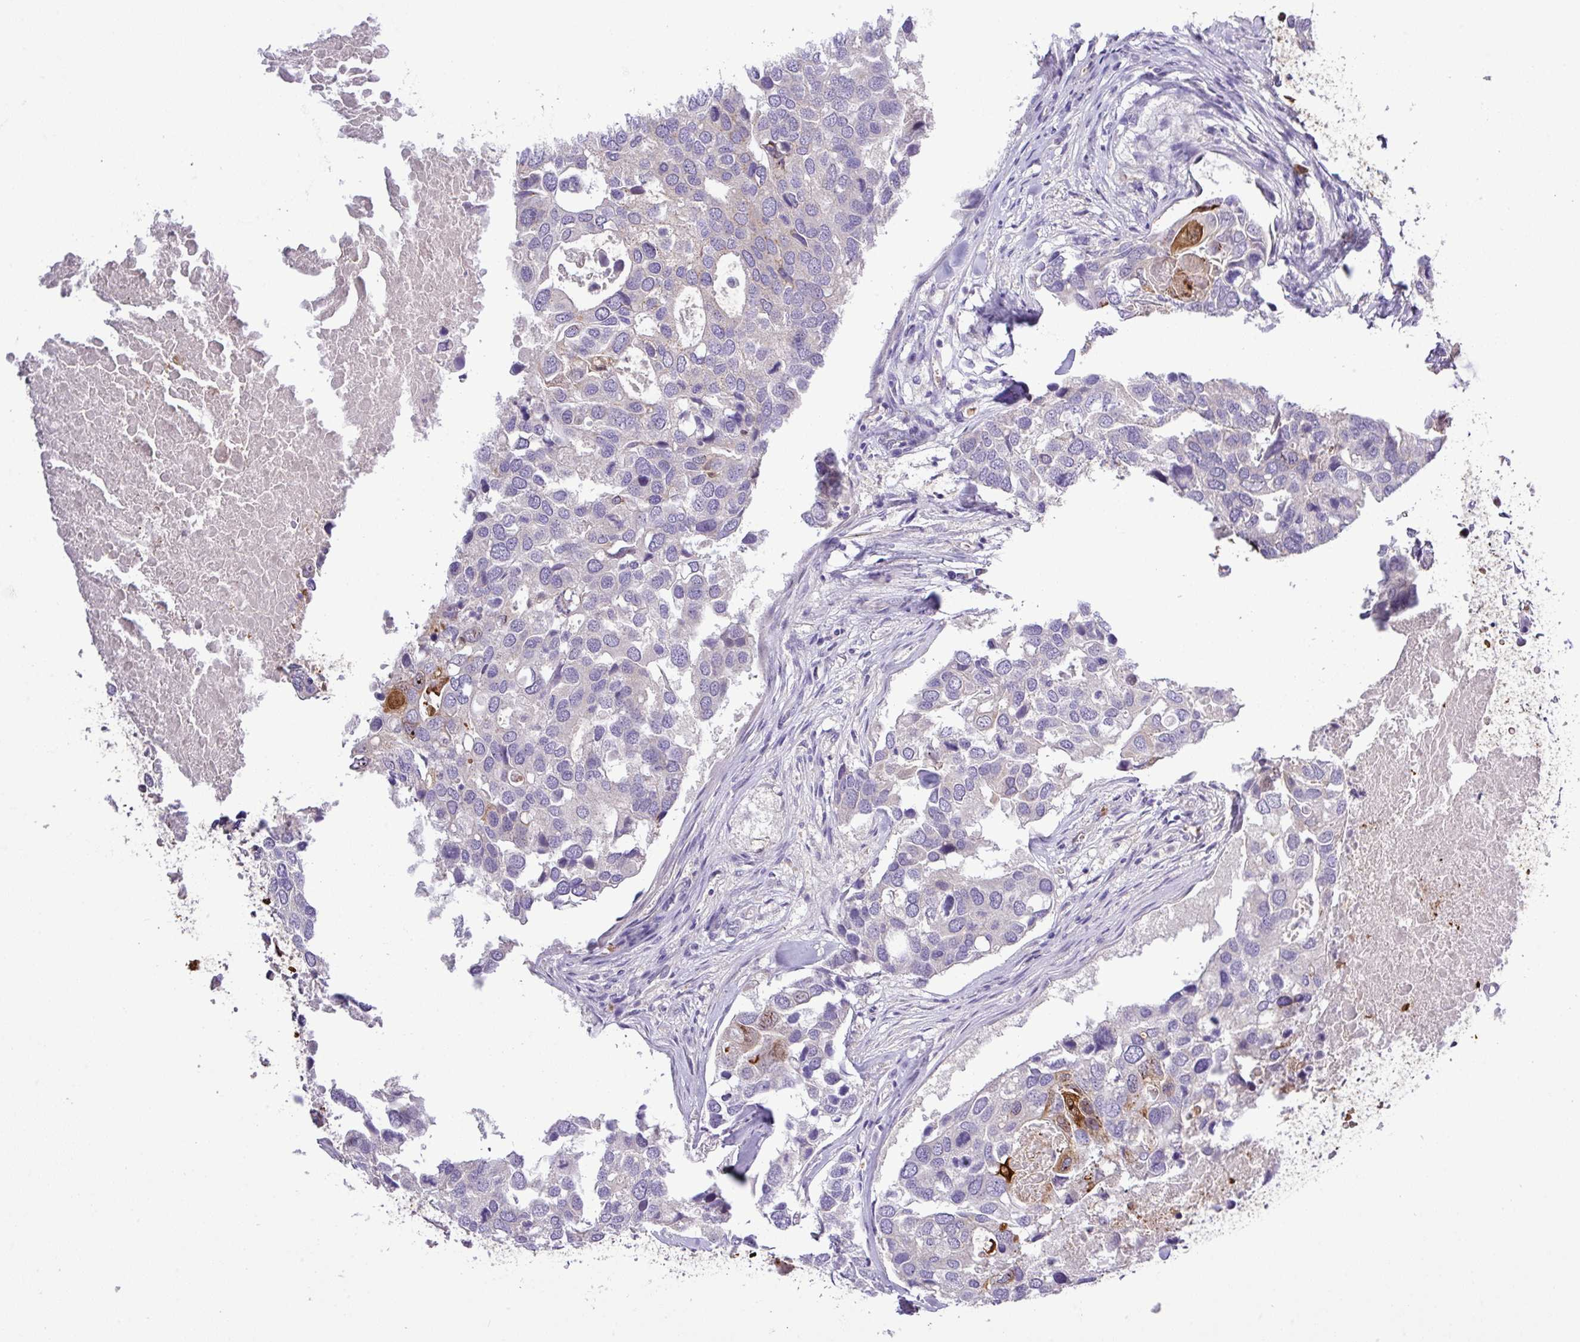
{"staining": {"intensity": "negative", "quantity": "none", "location": "none"}, "tissue": "breast cancer", "cell_type": "Tumor cells", "image_type": "cancer", "snomed": [{"axis": "morphology", "description": "Duct carcinoma"}, {"axis": "topography", "description": "Breast"}], "caption": "An immunohistochemistry (IHC) histopathology image of infiltrating ductal carcinoma (breast) is shown. There is no staining in tumor cells of infiltrating ductal carcinoma (breast). (Stains: DAB (3,3'-diaminobenzidine) IHC with hematoxylin counter stain, Microscopy: brightfield microscopy at high magnification).", "gene": "MGAT4B", "patient": {"sex": "female", "age": 83}}